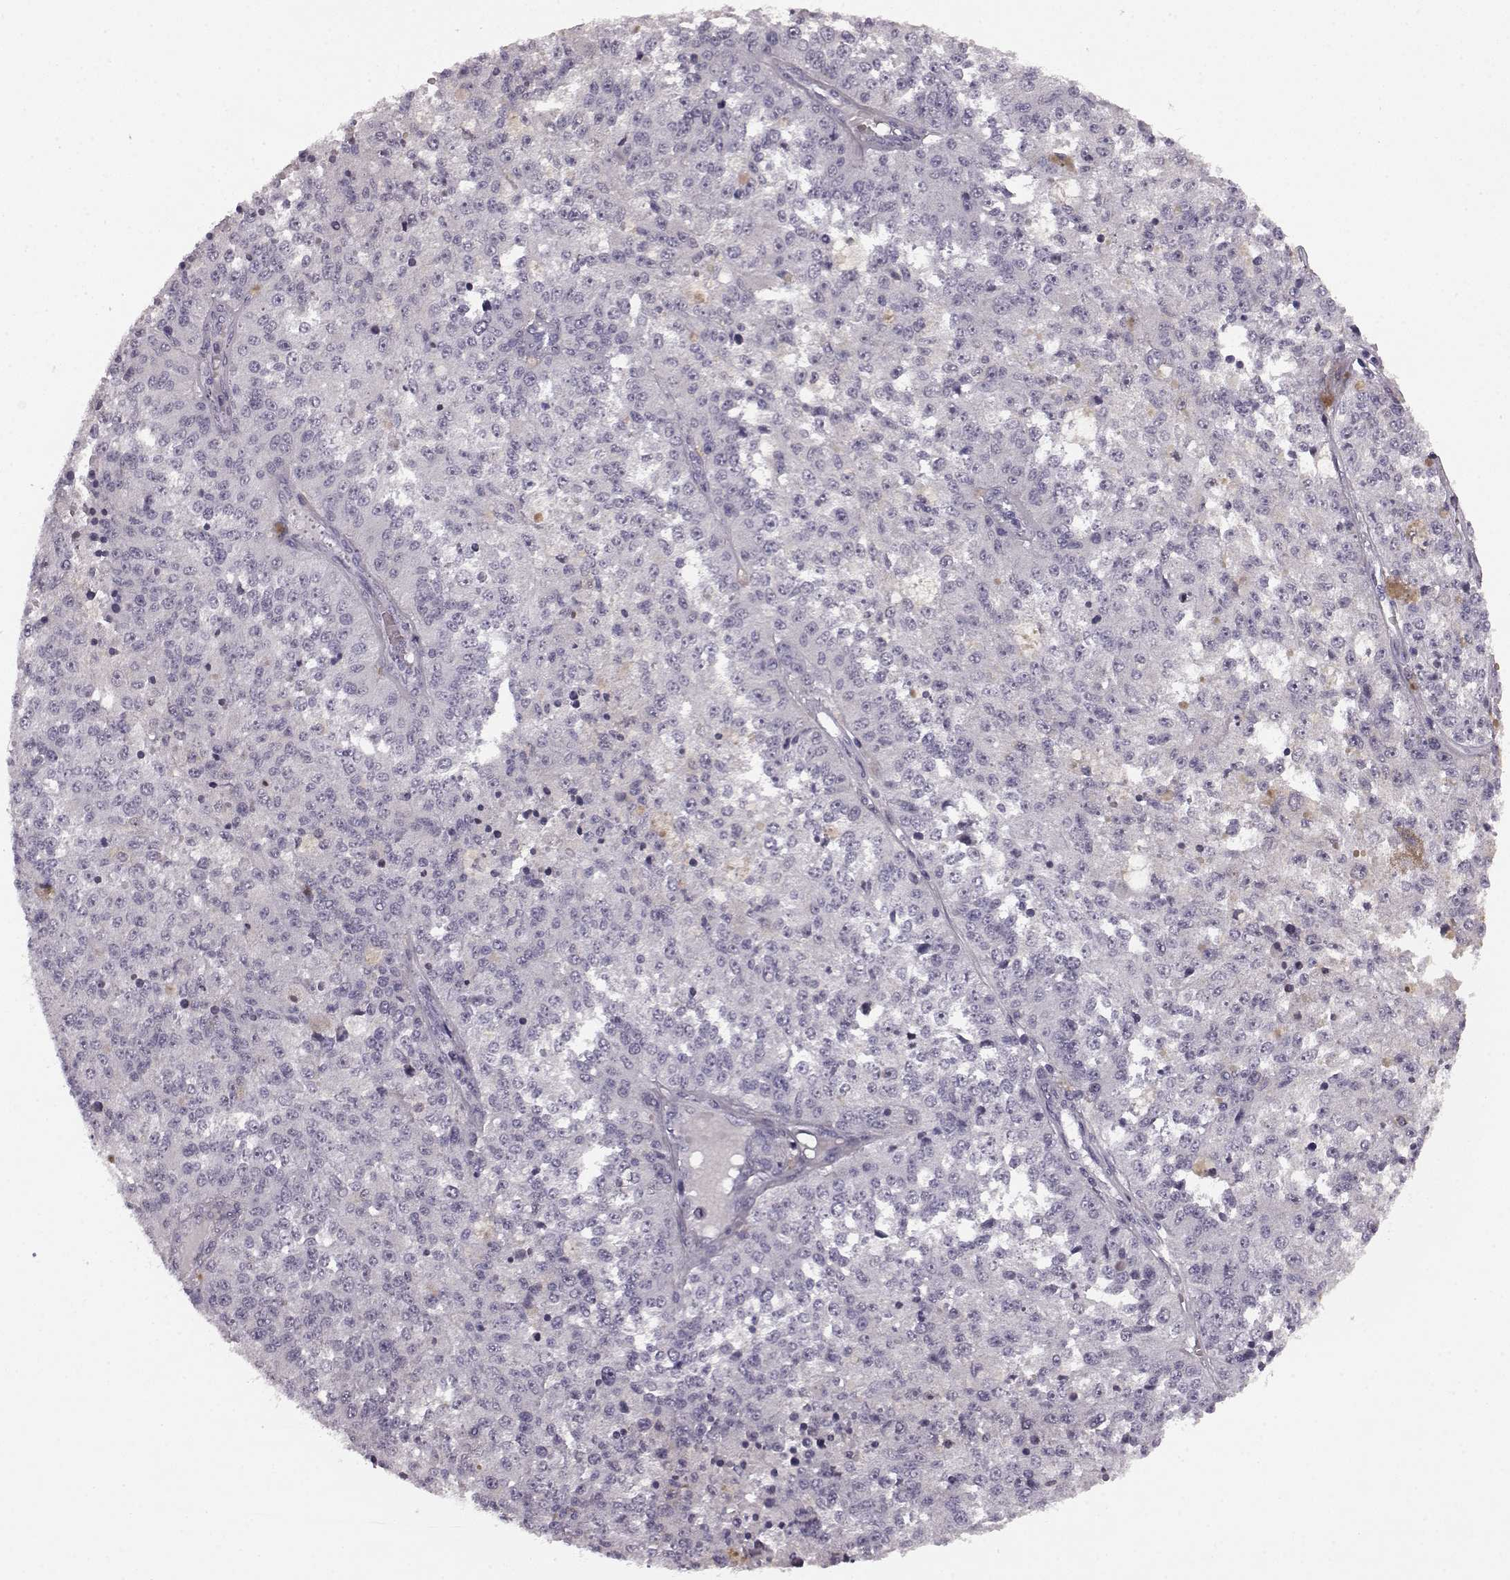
{"staining": {"intensity": "negative", "quantity": "none", "location": "none"}, "tissue": "melanoma", "cell_type": "Tumor cells", "image_type": "cancer", "snomed": [{"axis": "morphology", "description": "Malignant melanoma, Metastatic site"}, {"axis": "topography", "description": "Lymph node"}], "caption": "Immunohistochemistry (IHC) photomicrograph of melanoma stained for a protein (brown), which exhibits no expression in tumor cells. (Immunohistochemistry, brightfield microscopy, high magnification).", "gene": "AIPL1", "patient": {"sex": "female", "age": 64}}